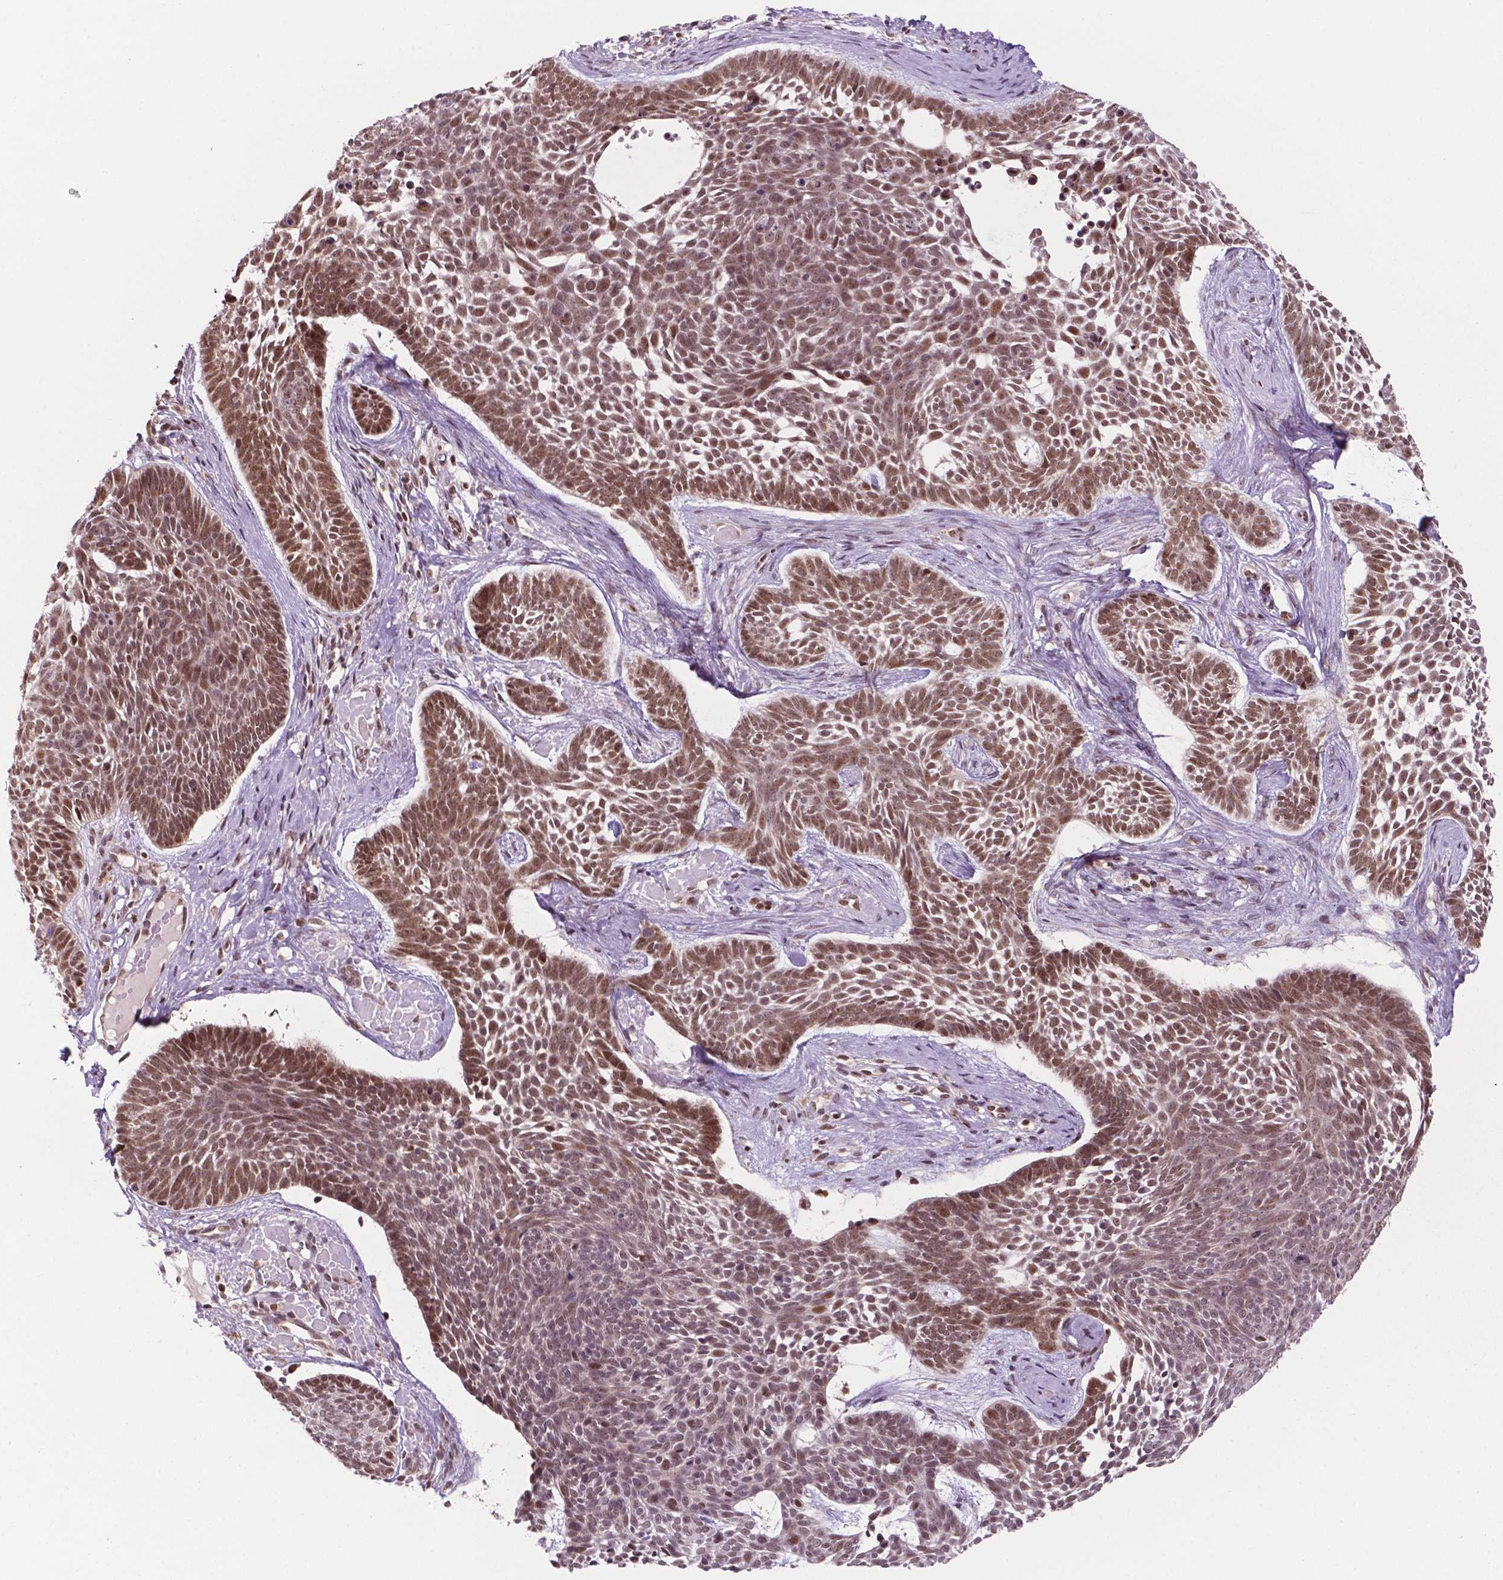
{"staining": {"intensity": "moderate", "quantity": ">75%", "location": "nuclear"}, "tissue": "skin cancer", "cell_type": "Tumor cells", "image_type": "cancer", "snomed": [{"axis": "morphology", "description": "Basal cell carcinoma"}, {"axis": "topography", "description": "Skin"}], "caption": "Immunohistochemistry image of neoplastic tissue: basal cell carcinoma (skin) stained using immunohistochemistry (IHC) displays medium levels of moderate protein expression localized specifically in the nuclear of tumor cells, appearing as a nuclear brown color.", "gene": "PER2", "patient": {"sex": "male", "age": 85}}